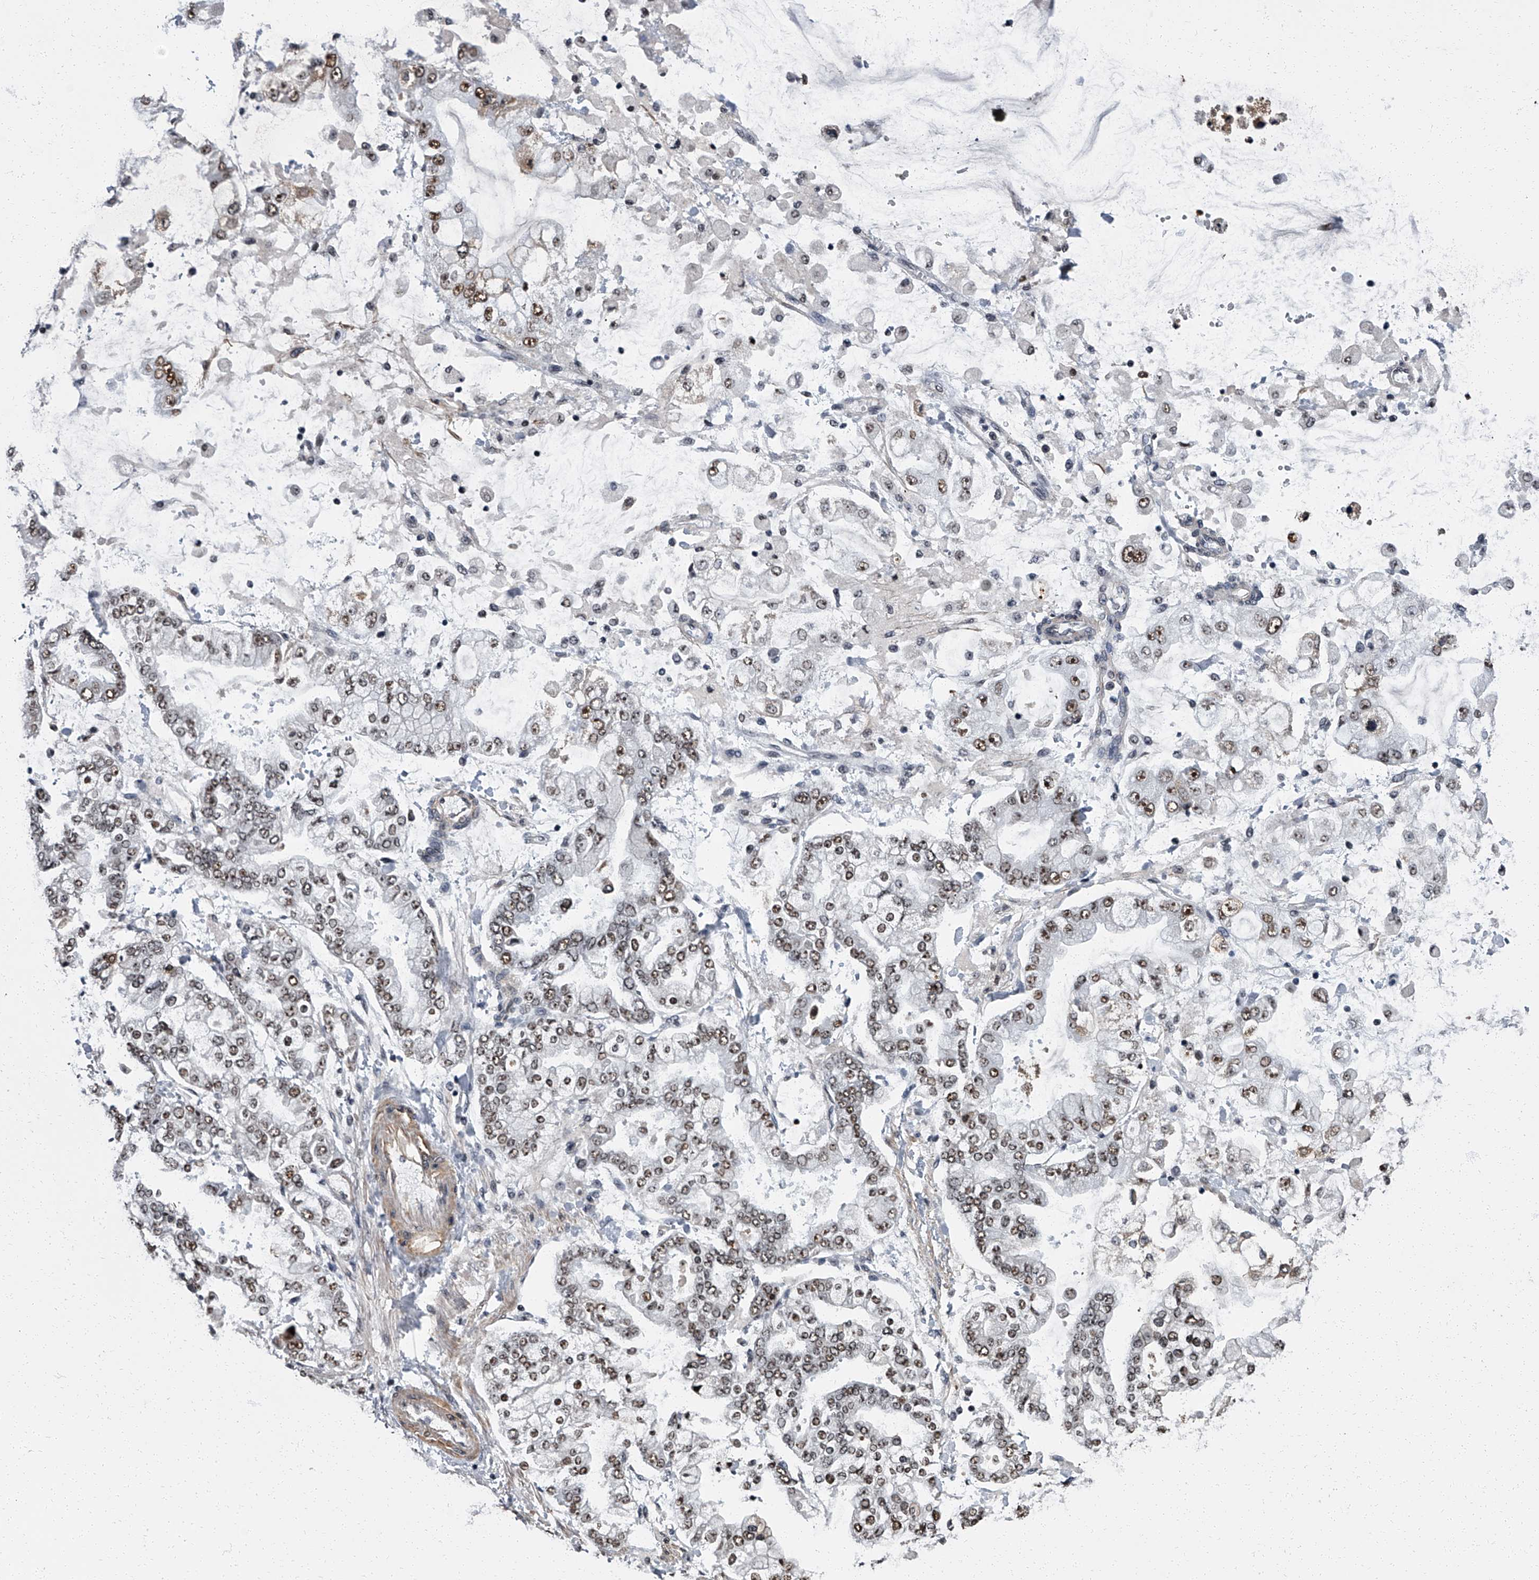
{"staining": {"intensity": "moderate", "quantity": "25%-75%", "location": "nuclear"}, "tissue": "stomach cancer", "cell_type": "Tumor cells", "image_type": "cancer", "snomed": [{"axis": "morphology", "description": "Normal tissue, NOS"}, {"axis": "morphology", "description": "Adenocarcinoma, NOS"}, {"axis": "topography", "description": "Stomach, upper"}, {"axis": "topography", "description": "Stomach"}], "caption": "Stomach cancer (adenocarcinoma) was stained to show a protein in brown. There is medium levels of moderate nuclear expression in about 25%-75% of tumor cells. (DAB IHC with brightfield microscopy, high magnification).", "gene": "ZNF518B", "patient": {"sex": "male", "age": 76}}